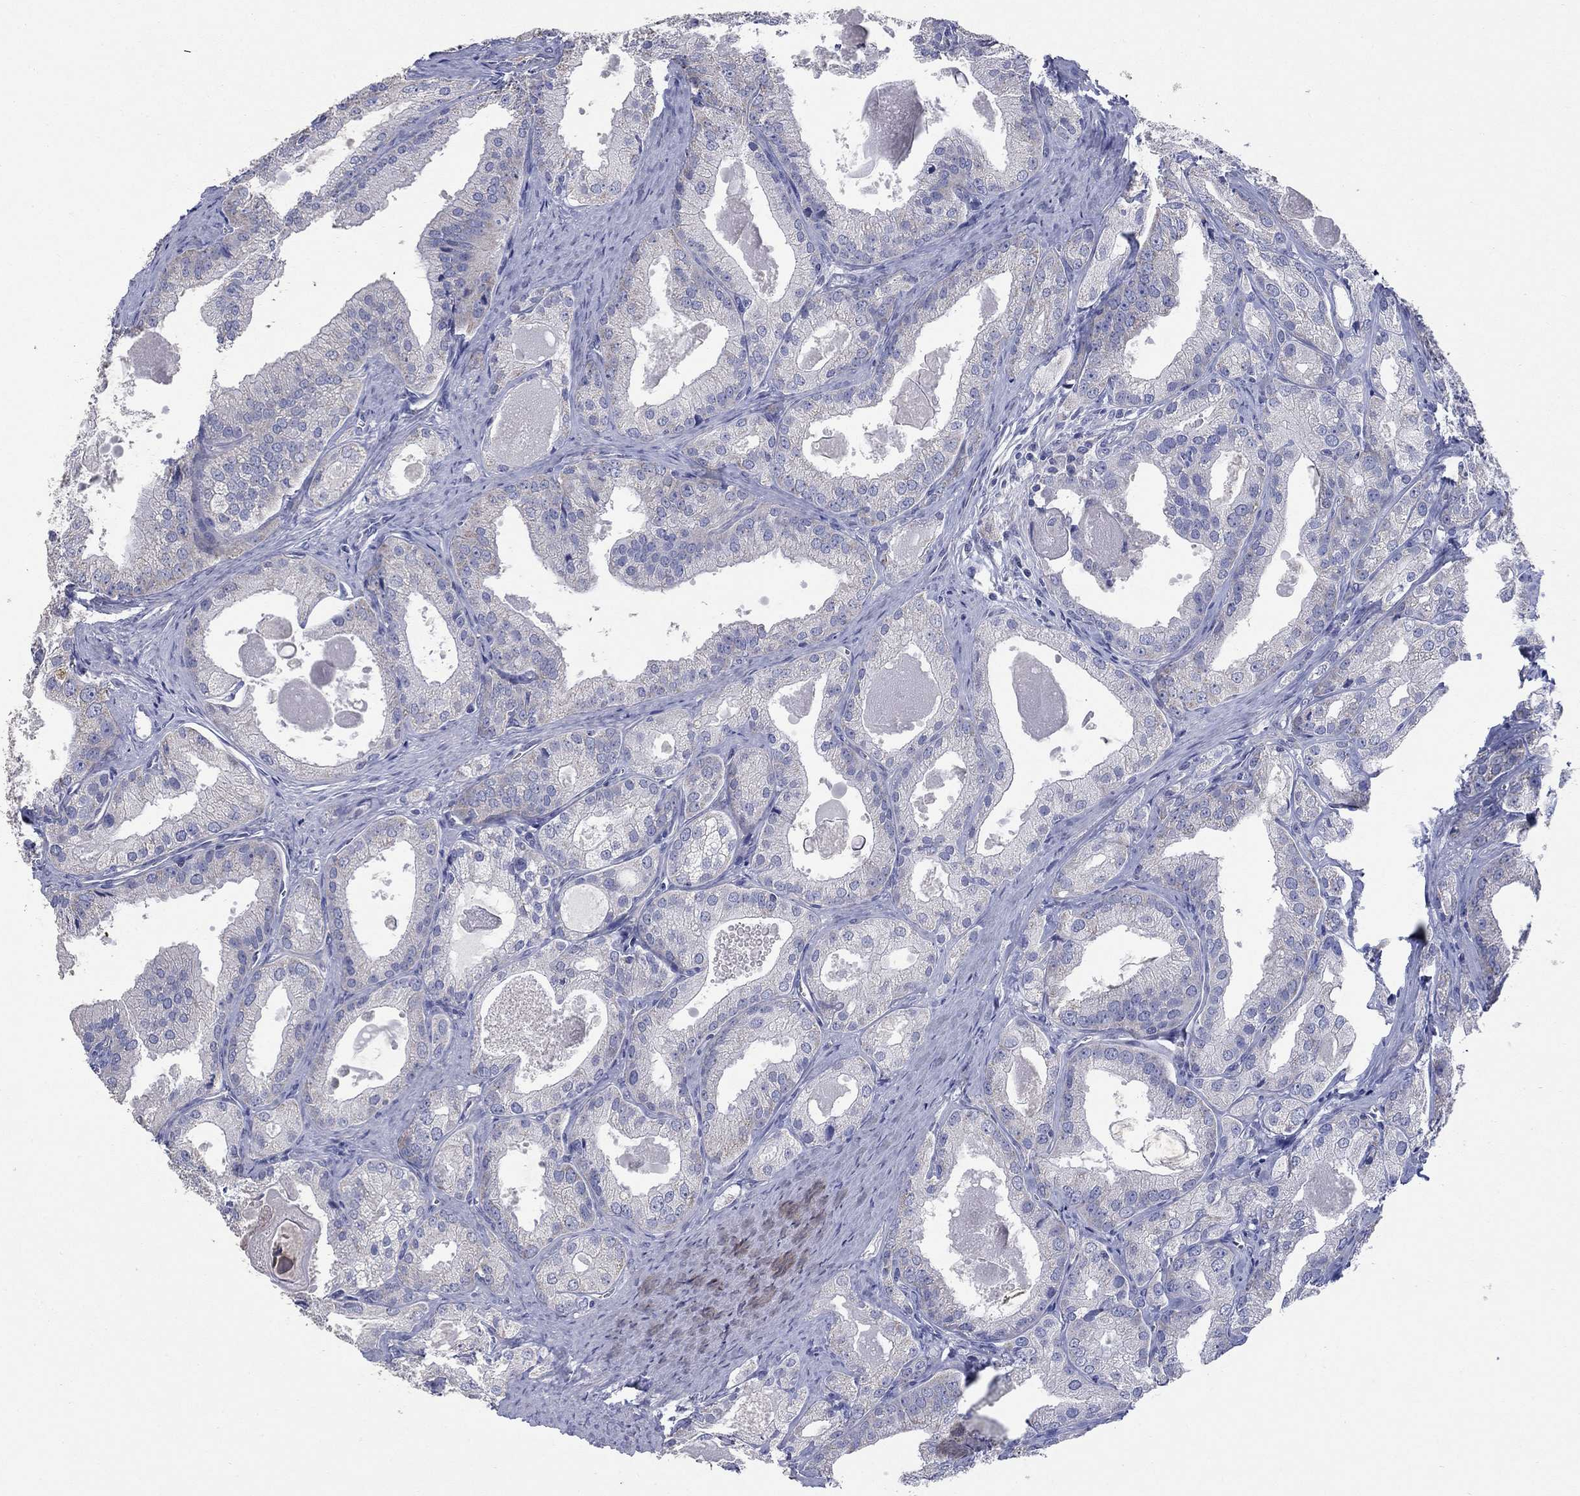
{"staining": {"intensity": "weak", "quantity": "<25%", "location": "cytoplasmic/membranous"}, "tissue": "prostate cancer", "cell_type": "Tumor cells", "image_type": "cancer", "snomed": [{"axis": "morphology", "description": "Adenocarcinoma, NOS"}, {"axis": "morphology", "description": "Adenocarcinoma, High grade"}, {"axis": "topography", "description": "Prostate"}], "caption": "The micrograph reveals no significant positivity in tumor cells of prostate adenocarcinoma.", "gene": "CLVS1", "patient": {"sex": "male", "age": 70}}